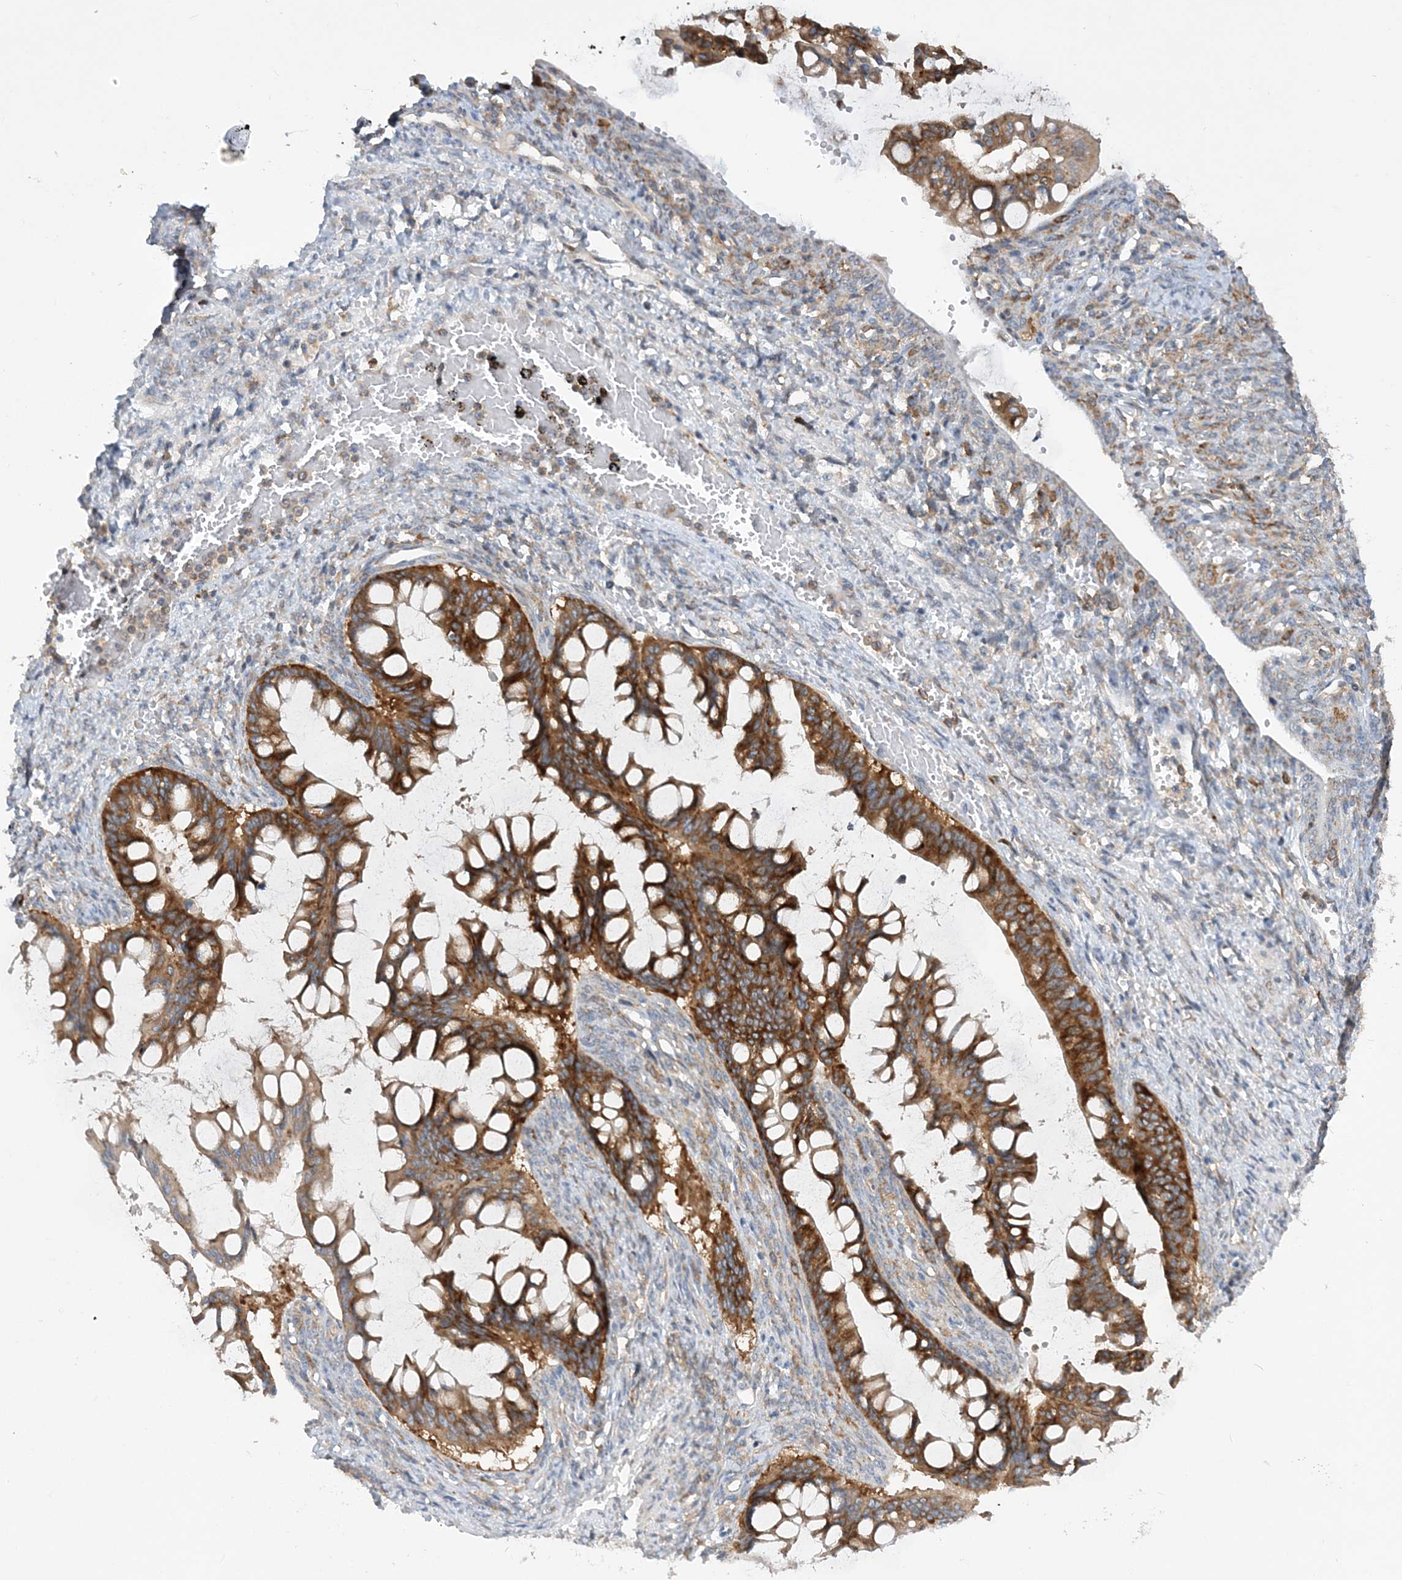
{"staining": {"intensity": "strong", "quantity": ">75%", "location": "cytoplasmic/membranous"}, "tissue": "ovarian cancer", "cell_type": "Tumor cells", "image_type": "cancer", "snomed": [{"axis": "morphology", "description": "Cystadenocarcinoma, mucinous, NOS"}, {"axis": "topography", "description": "Ovary"}], "caption": "The photomicrograph demonstrates staining of ovarian mucinous cystadenocarcinoma, revealing strong cytoplasmic/membranous protein expression (brown color) within tumor cells. Nuclei are stained in blue.", "gene": "LARP4B", "patient": {"sex": "female", "age": 73}}